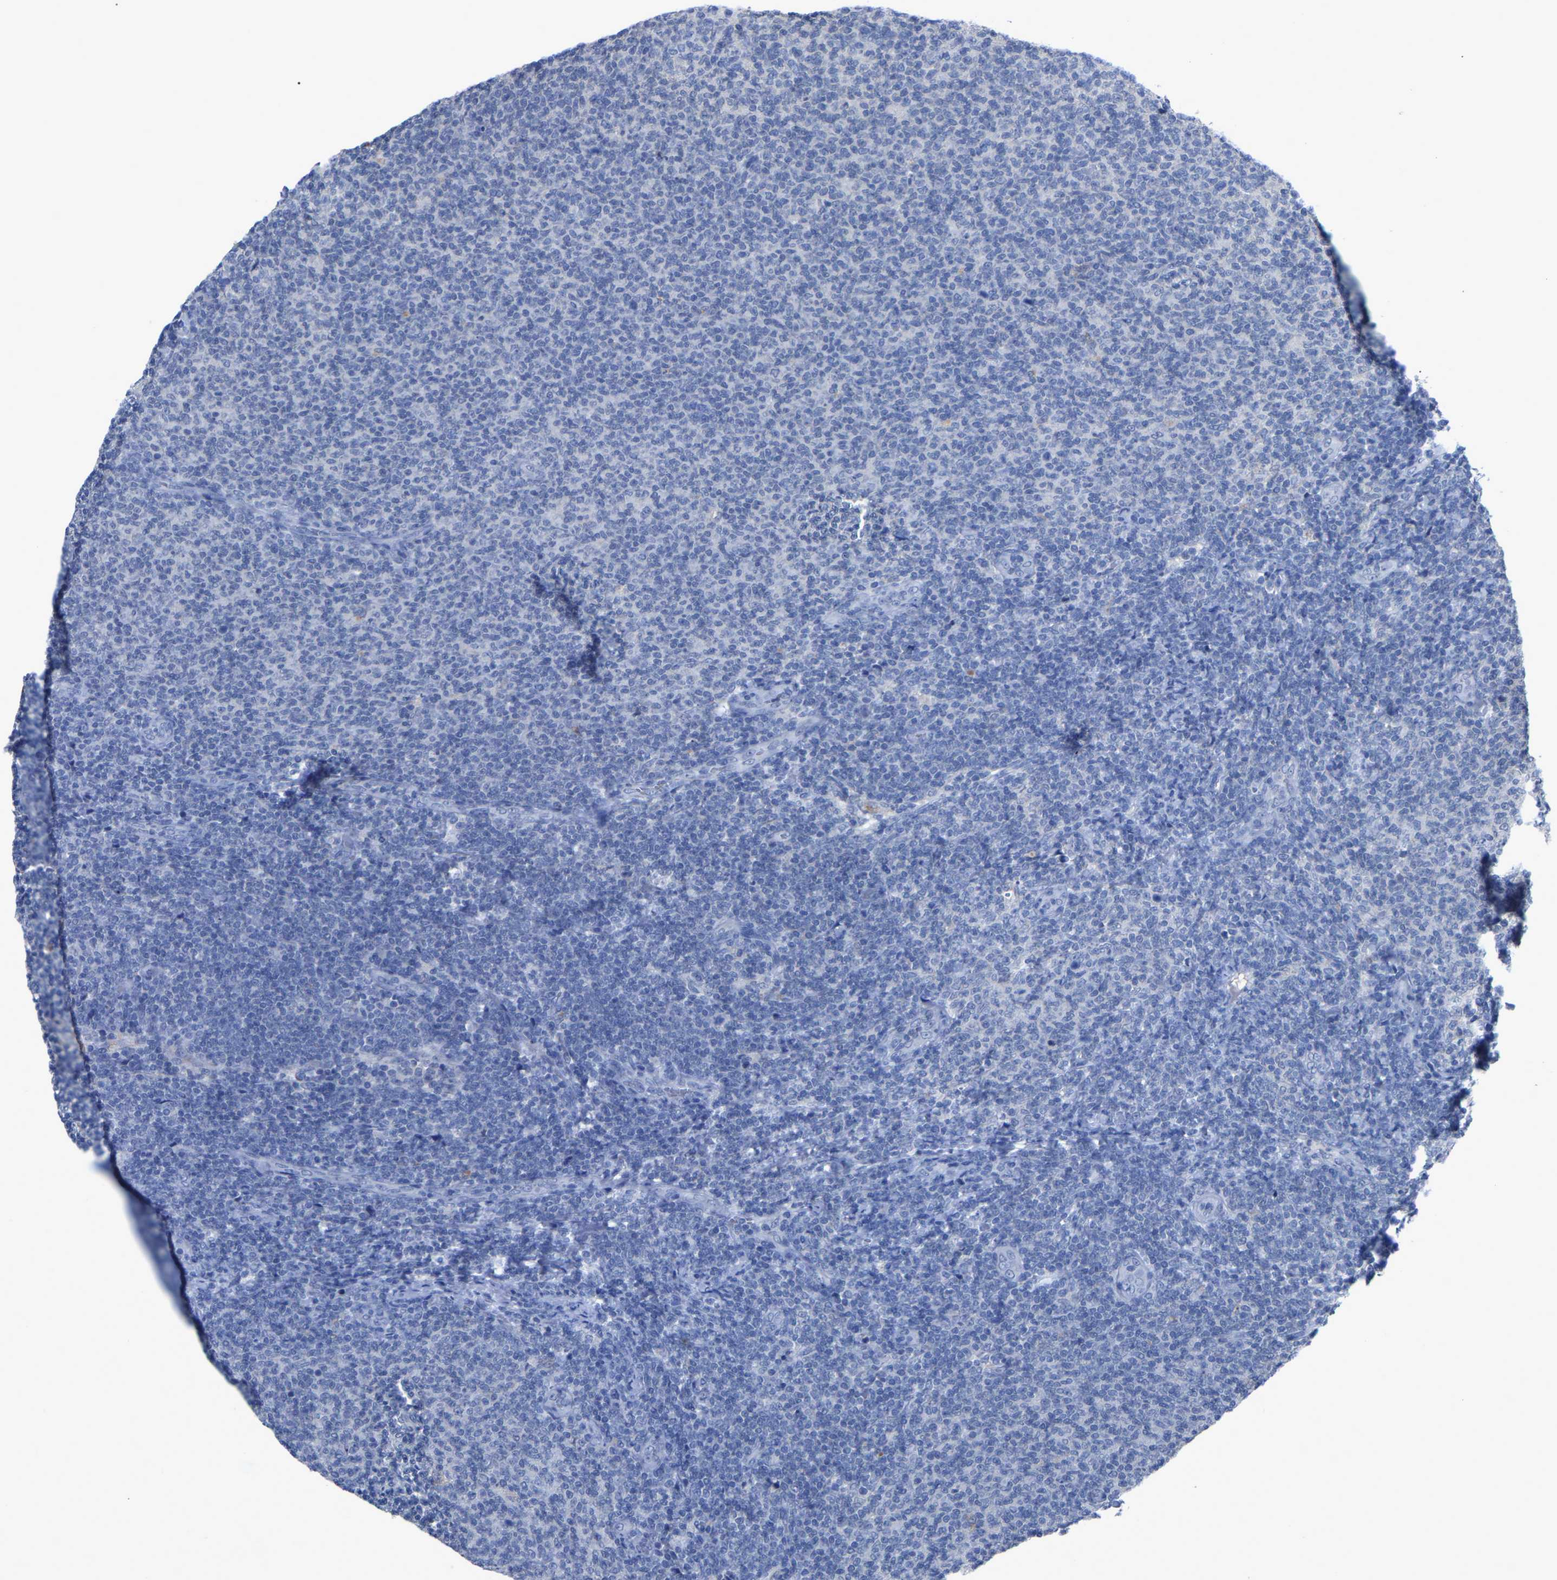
{"staining": {"intensity": "negative", "quantity": "none", "location": "none"}, "tissue": "lymphoma", "cell_type": "Tumor cells", "image_type": "cancer", "snomed": [{"axis": "morphology", "description": "Malignant lymphoma, non-Hodgkin's type, Low grade"}, {"axis": "topography", "description": "Lymph node"}], "caption": "This is an IHC image of malignant lymphoma, non-Hodgkin's type (low-grade). There is no staining in tumor cells.", "gene": "SMPD2", "patient": {"sex": "male", "age": 66}}